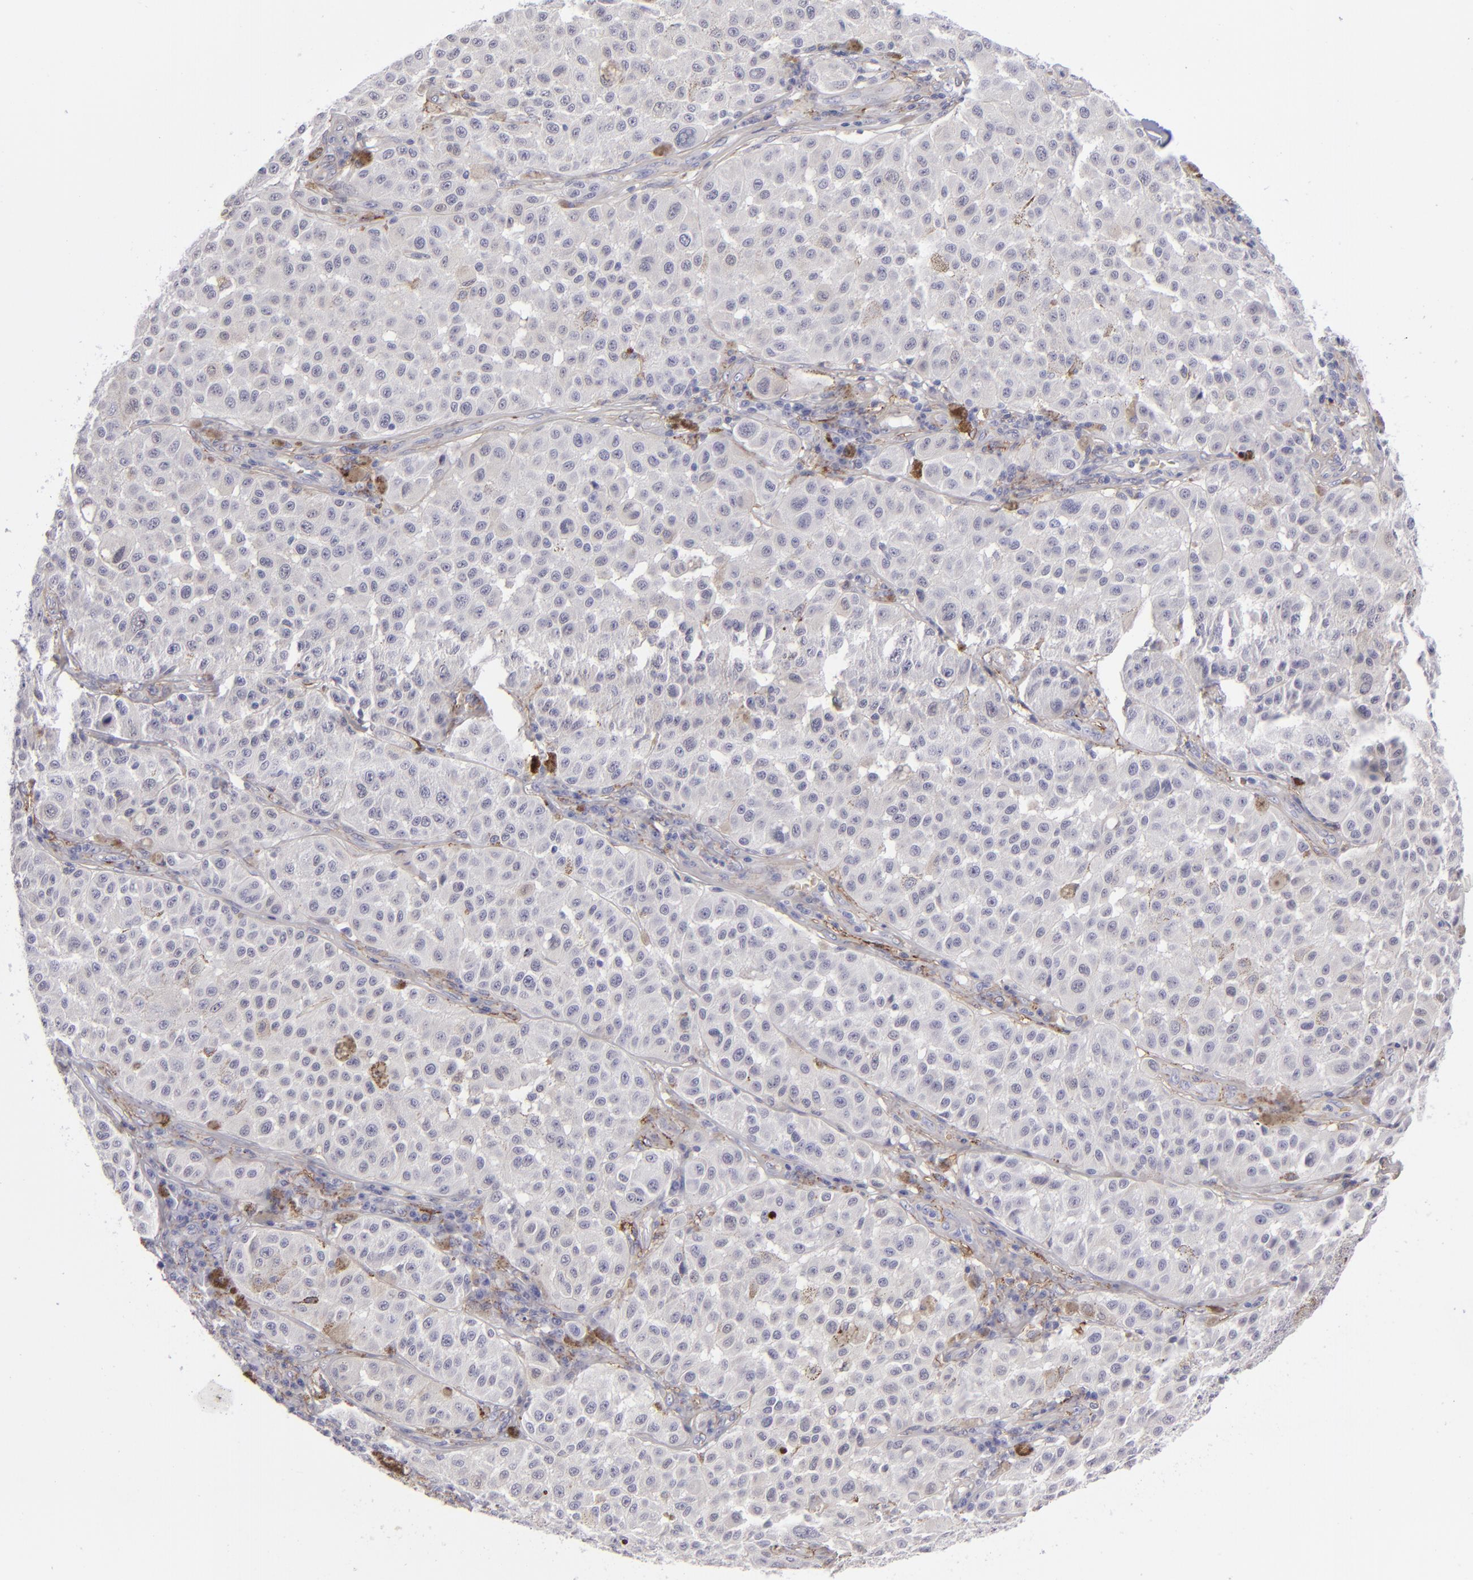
{"staining": {"intensity": "negative", "quantity": "none", "location": "none"}, "tissue": "melanoma", "cell_type": "Tumor cells", "image_type": "cancer", "snomed": [{"axis": "morphology", "description": "Malignant melanoma, NOS"}, {"axis": "topography", "description": "Skin"}], "caption": "Image shows no significant protein staining in tumor cells of malignant melanoma. The staining was performed using DAB (3,3'-diaminobenzidine) to visualize the protein expression in brown, while the nuclei were stained in blue with hematoxylin (Magnification: 20x).", "gene": "ANPEP", "patient": {"sex": "female", "age": 64}}